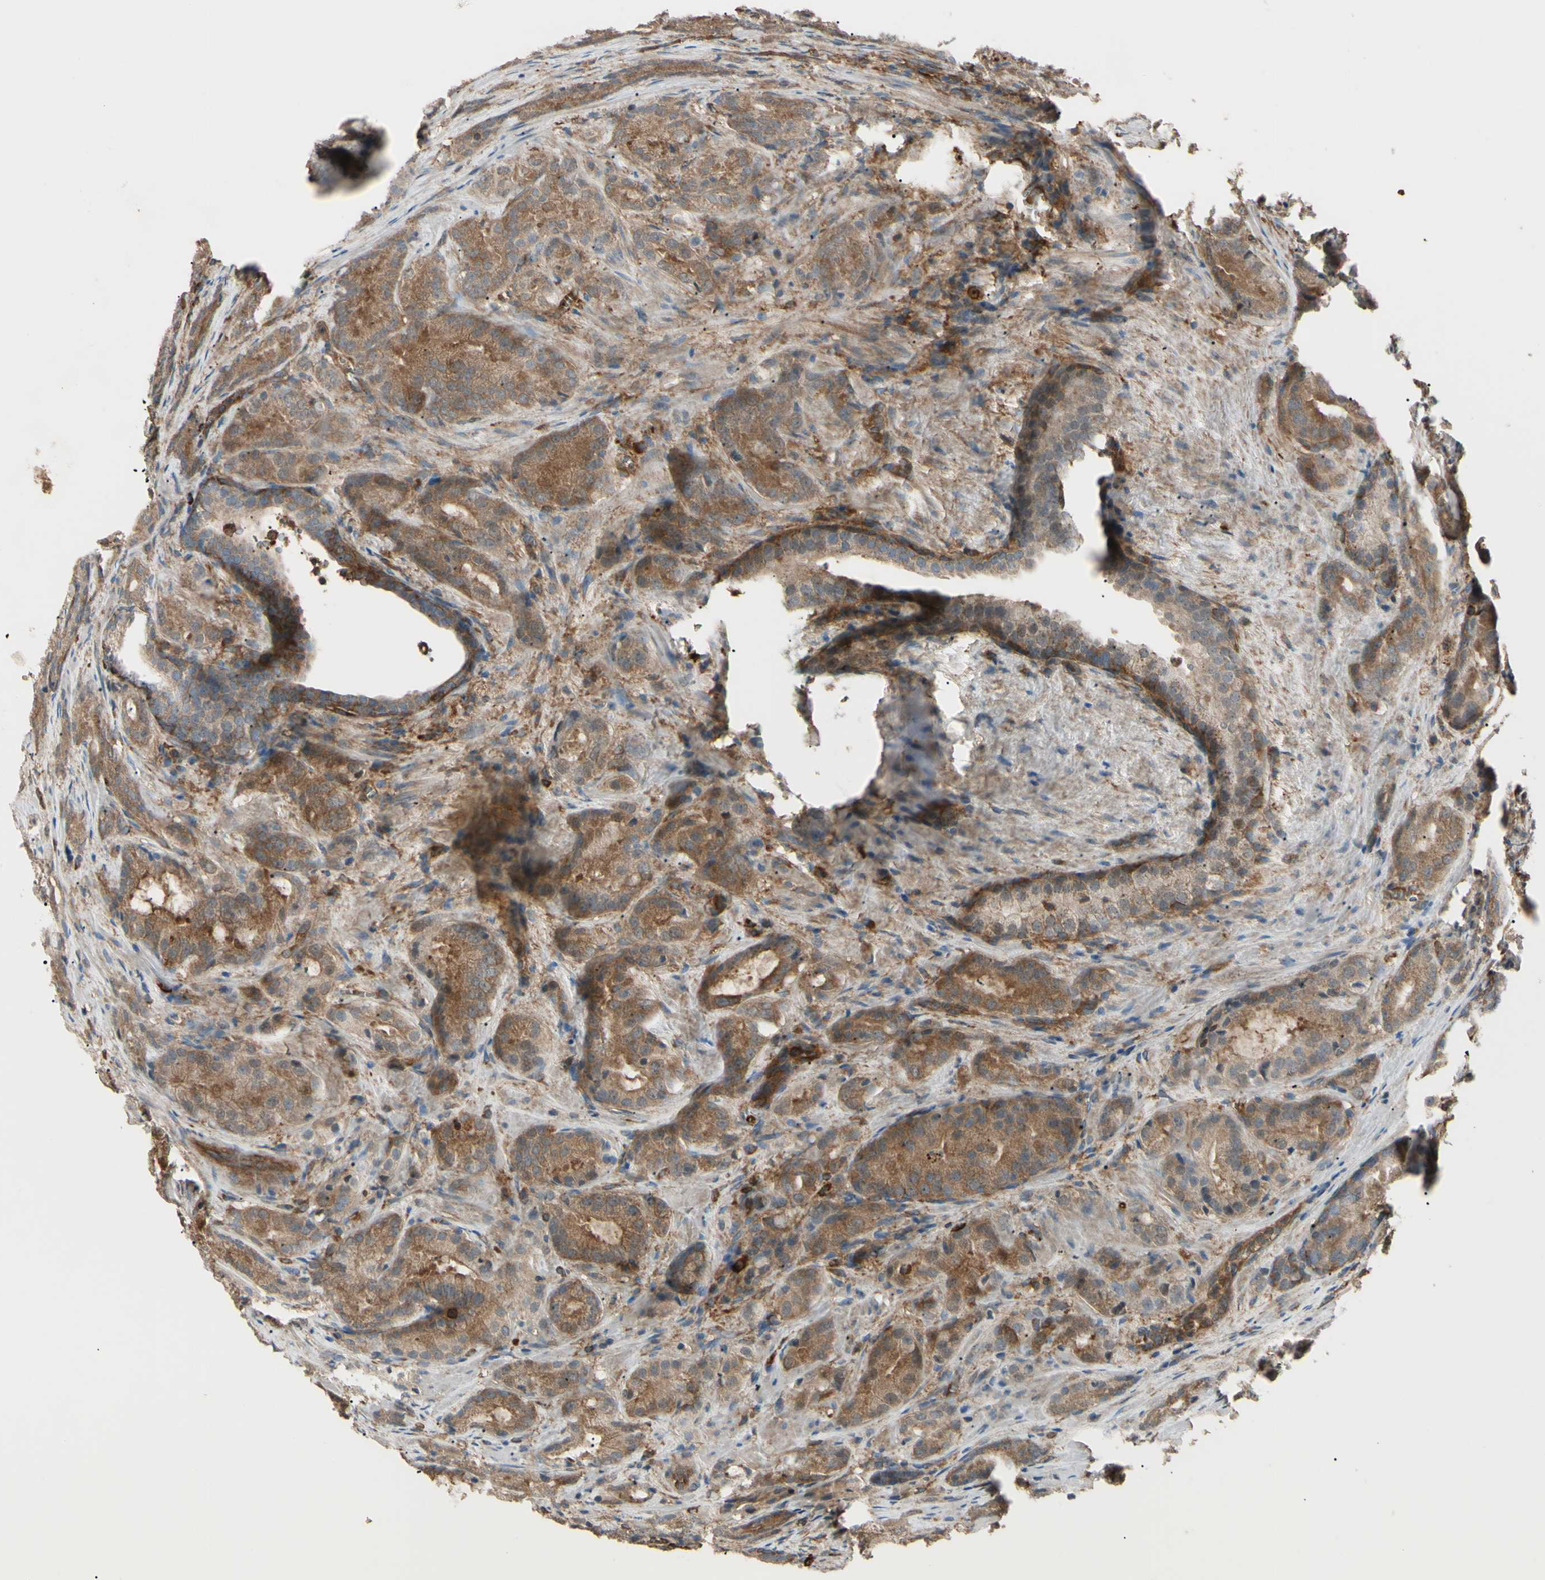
{"staining": {"intensity": "strong", "quantity": ">75%", "location": "cytoplasmic/membranous"}, "tissue": "prostate cancer", "cell_type": "Tumor cells", "image_type": "cancer", "snomed": [{"axis": "morphology", "description": "Adenocarcinoma, High grade"}, {"axis": "topography", "description": "Prostate"}], "caption": "Prostate cancer (high-grade adenocarcinoma) stained with immunohistochemistry (IHC) shows strong cytoplasmic/membranous expression in approximately >75% of tumor cells.", "gene": "PTPN12", "patient": {"sex": "male", "age": 64}}